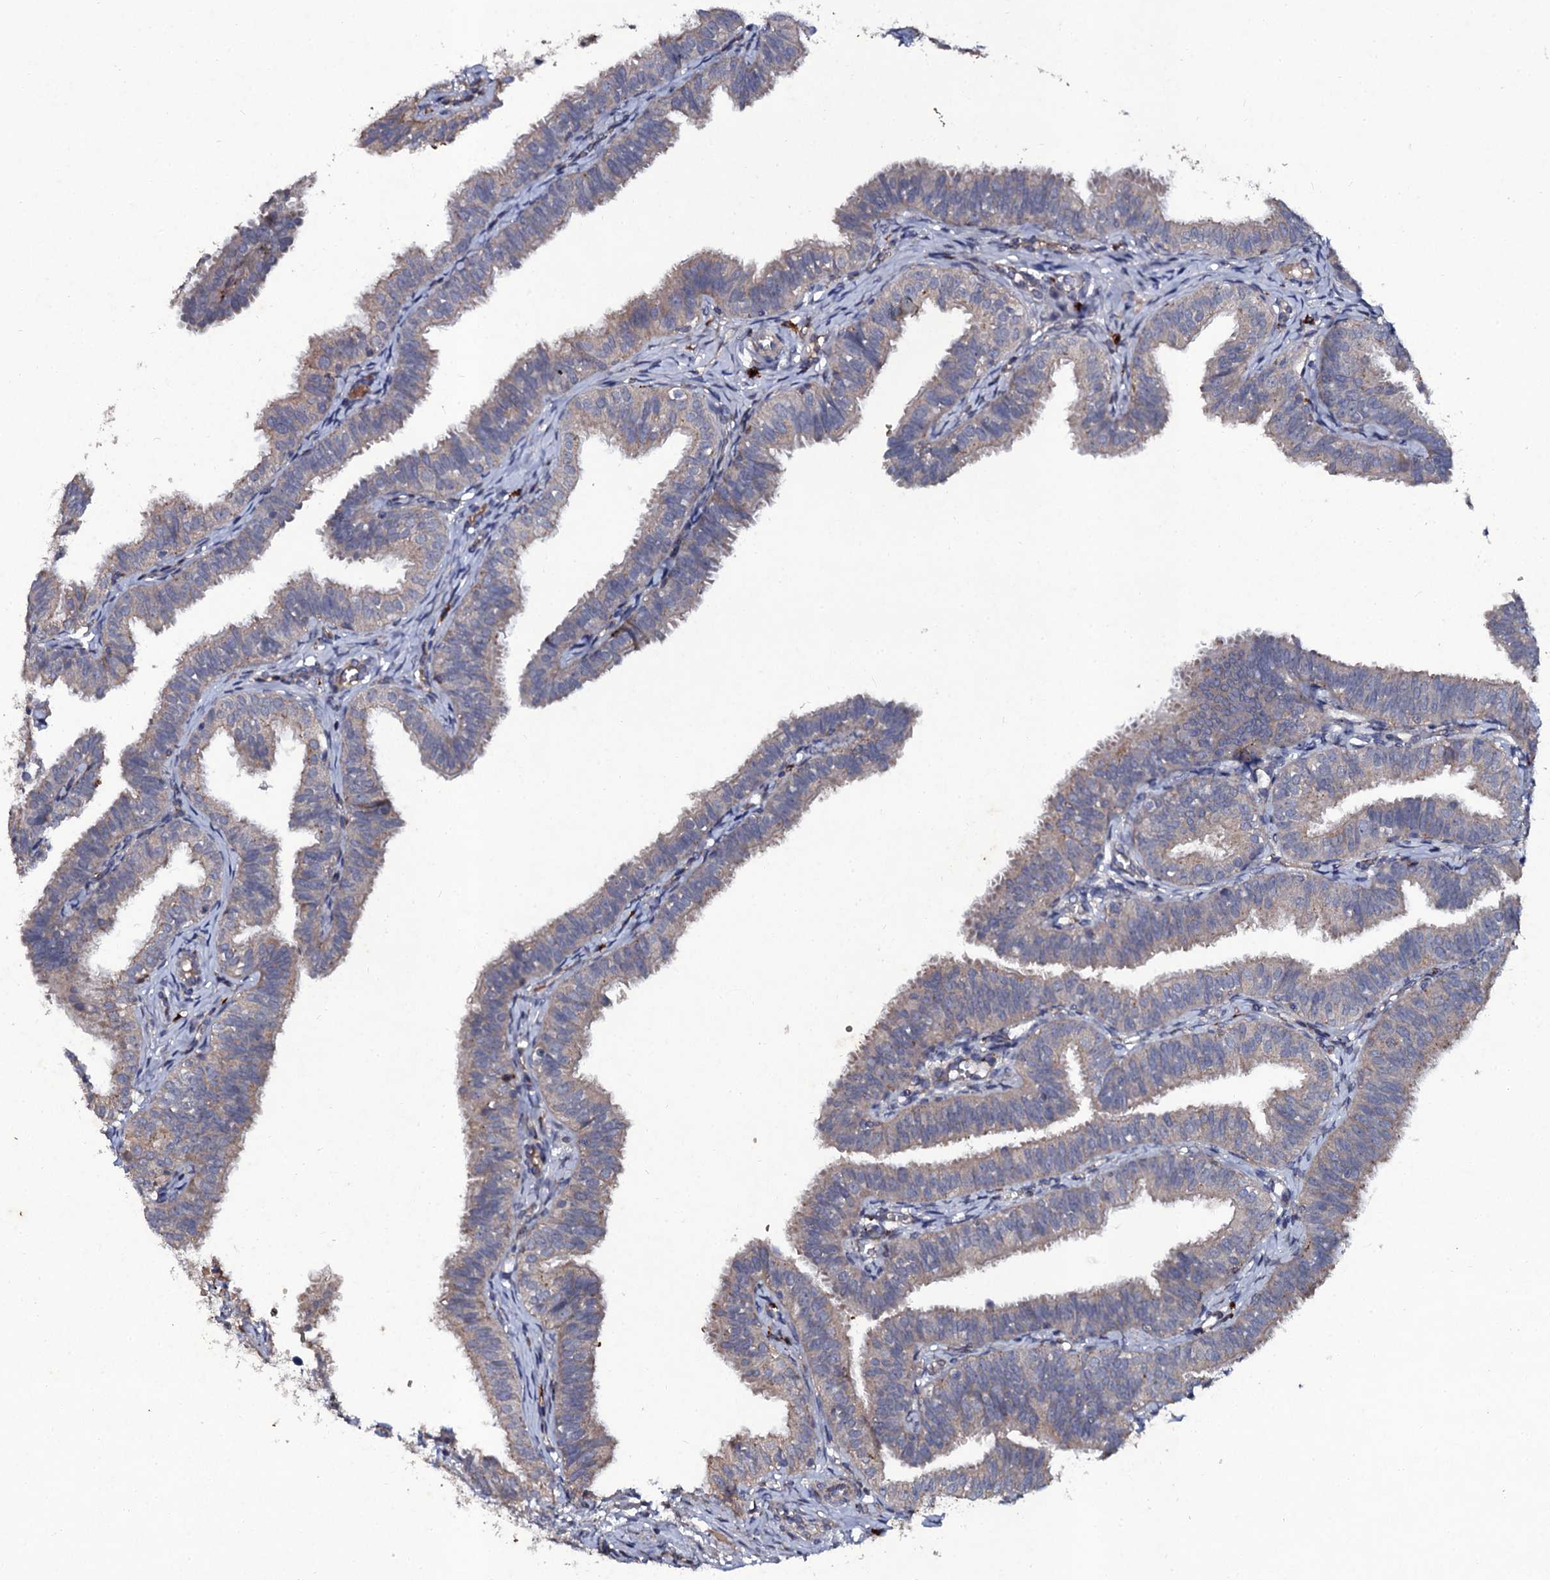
{"staining": {"intensity": "weak", "quantity": ">75%", "location": "cytoplasmic/membranous"}, "tissue": "fallopian tube", "cell_type": "Glandular cells", "image_type": "normal", "snomed": [{"axis": "morphology", "description": "Normal tissue, NOS"}, {"axis": "topography", "description": "Fallopian tube"}], "caption": "Fallopian tube stained with DAB immunohistochemistry (IHC) shows low levels of weak cytoplasmic/membranous expression in about >75% of glandular cells.", "gene": "LRRC28", "patient": {"sex": "female", "age": 35}}